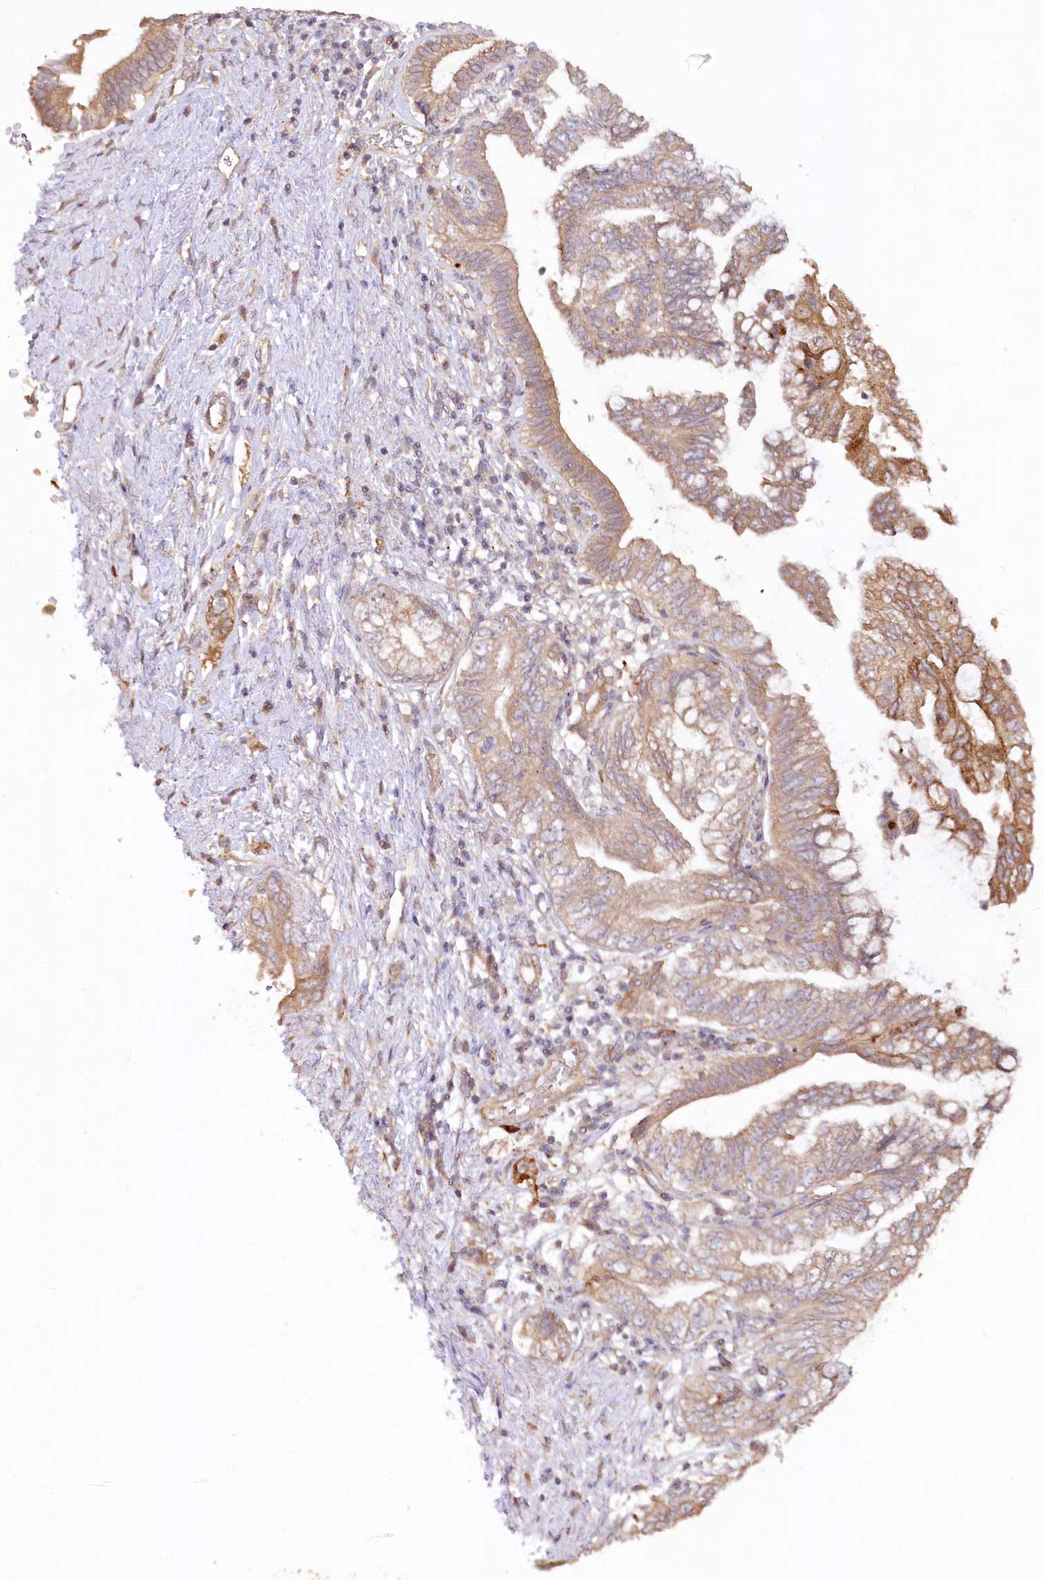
{"staining": {"intensity": "moderate", "quantity": ">75%", "location": "cytoplasmic/membranous"}, "tissue": "pancreatic cancer", "cell_type": "Tumor cells", "image_type": "cancer", "snomed": [{"axis": "morphology", "description": "Adenocarcinoma, NOS"}, {"axis": "topography", "description": "Pancreas"}], "caption": "High-power microscopy captured an immunohistochemistry (IHC) histopathology image of pancreatic cancer (adenocarcinoma), revealing moderate cytoplasmic/membranous positivity in about >75% of tumor cells. Nuclei are stained in blue.", "gene": "IRAK1BP1", "patient": {"sex": "female", "age": 73}}